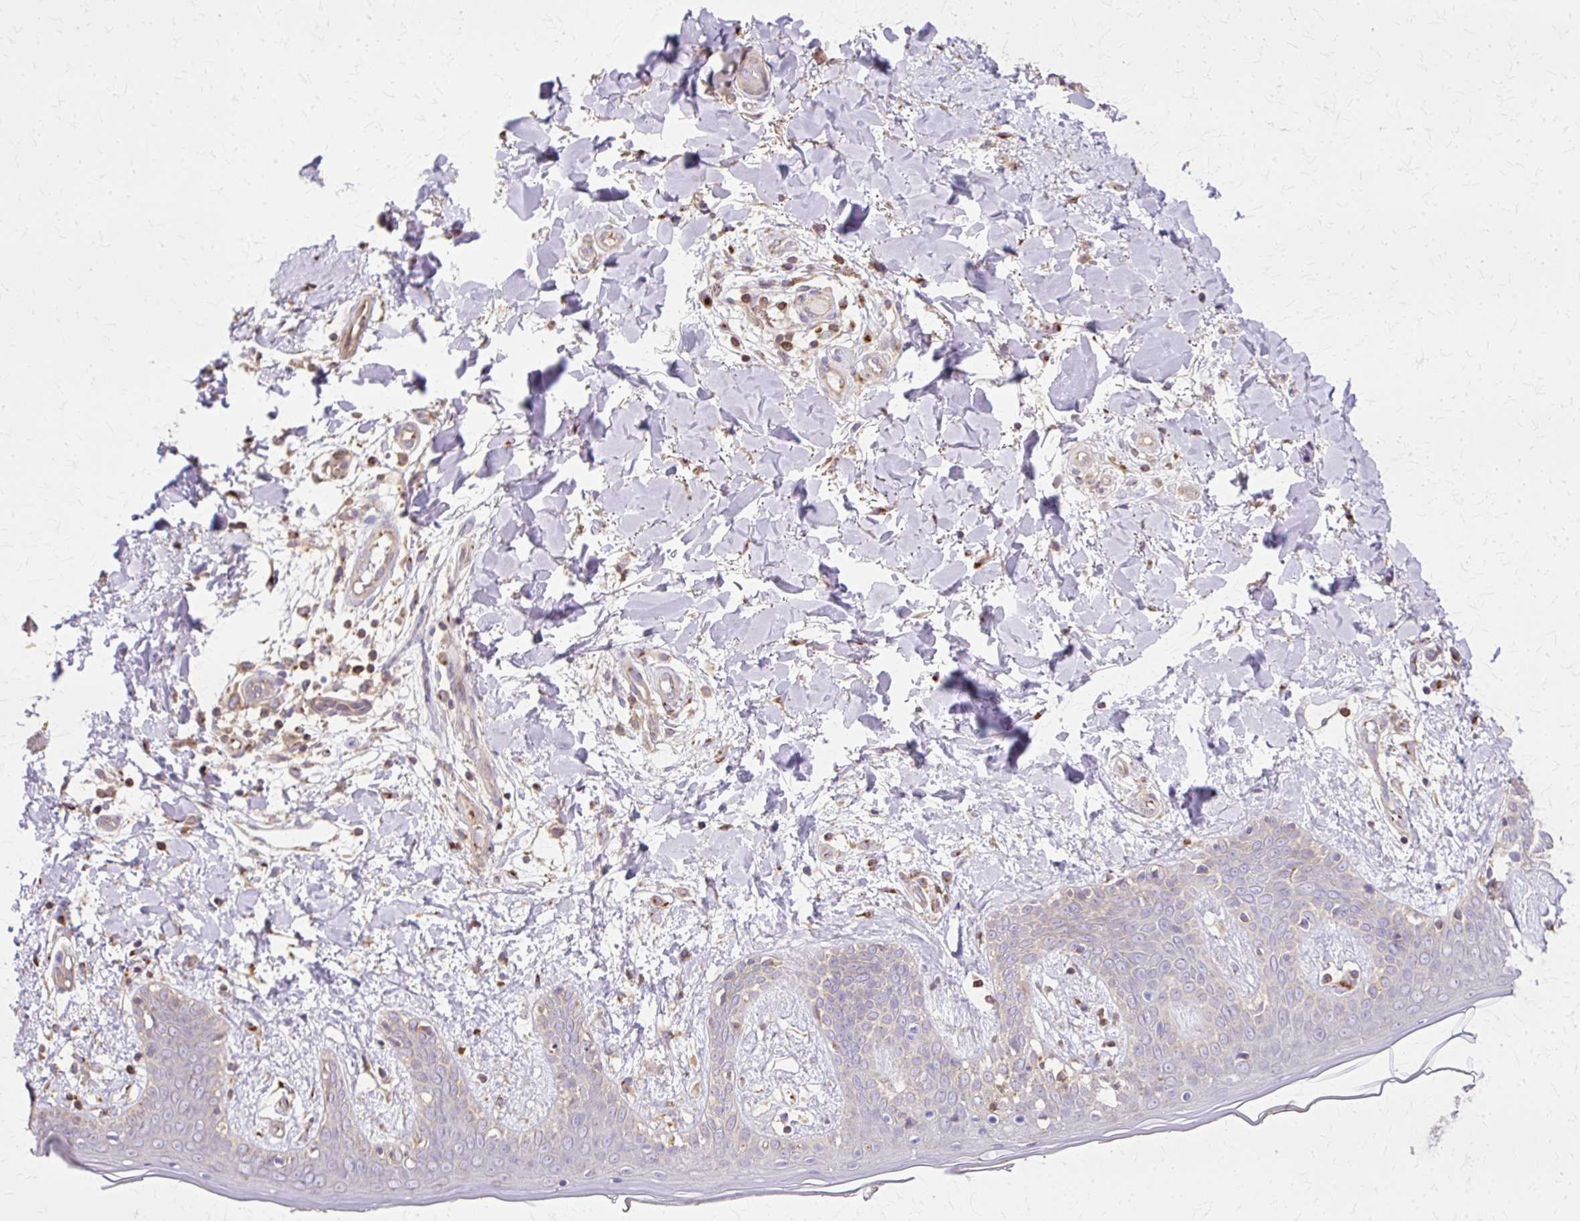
{"staining": {"intensity": "moderate", "quantity": ">75%", "location": "cytoplasmic/membranous"}, "tissue": "skin", "cell_type": "Fibroblasts", "image_type": "normal", "snomed": [{"axis": "morphology", "description": "Normal tissue, NOS"}, {"axis": "topography", "description": "Skin"}], "caption": "This histopathology image demonstrates benign skin stained with immunohistochemistry to label a protein in brown. The cytoplasmic/membranous of fibroblasts show moderate positivity for the protein. Nuclei are counter-stained blue.", "gene": "COPB1", "patient": {"sex": "female", "age": 34}}